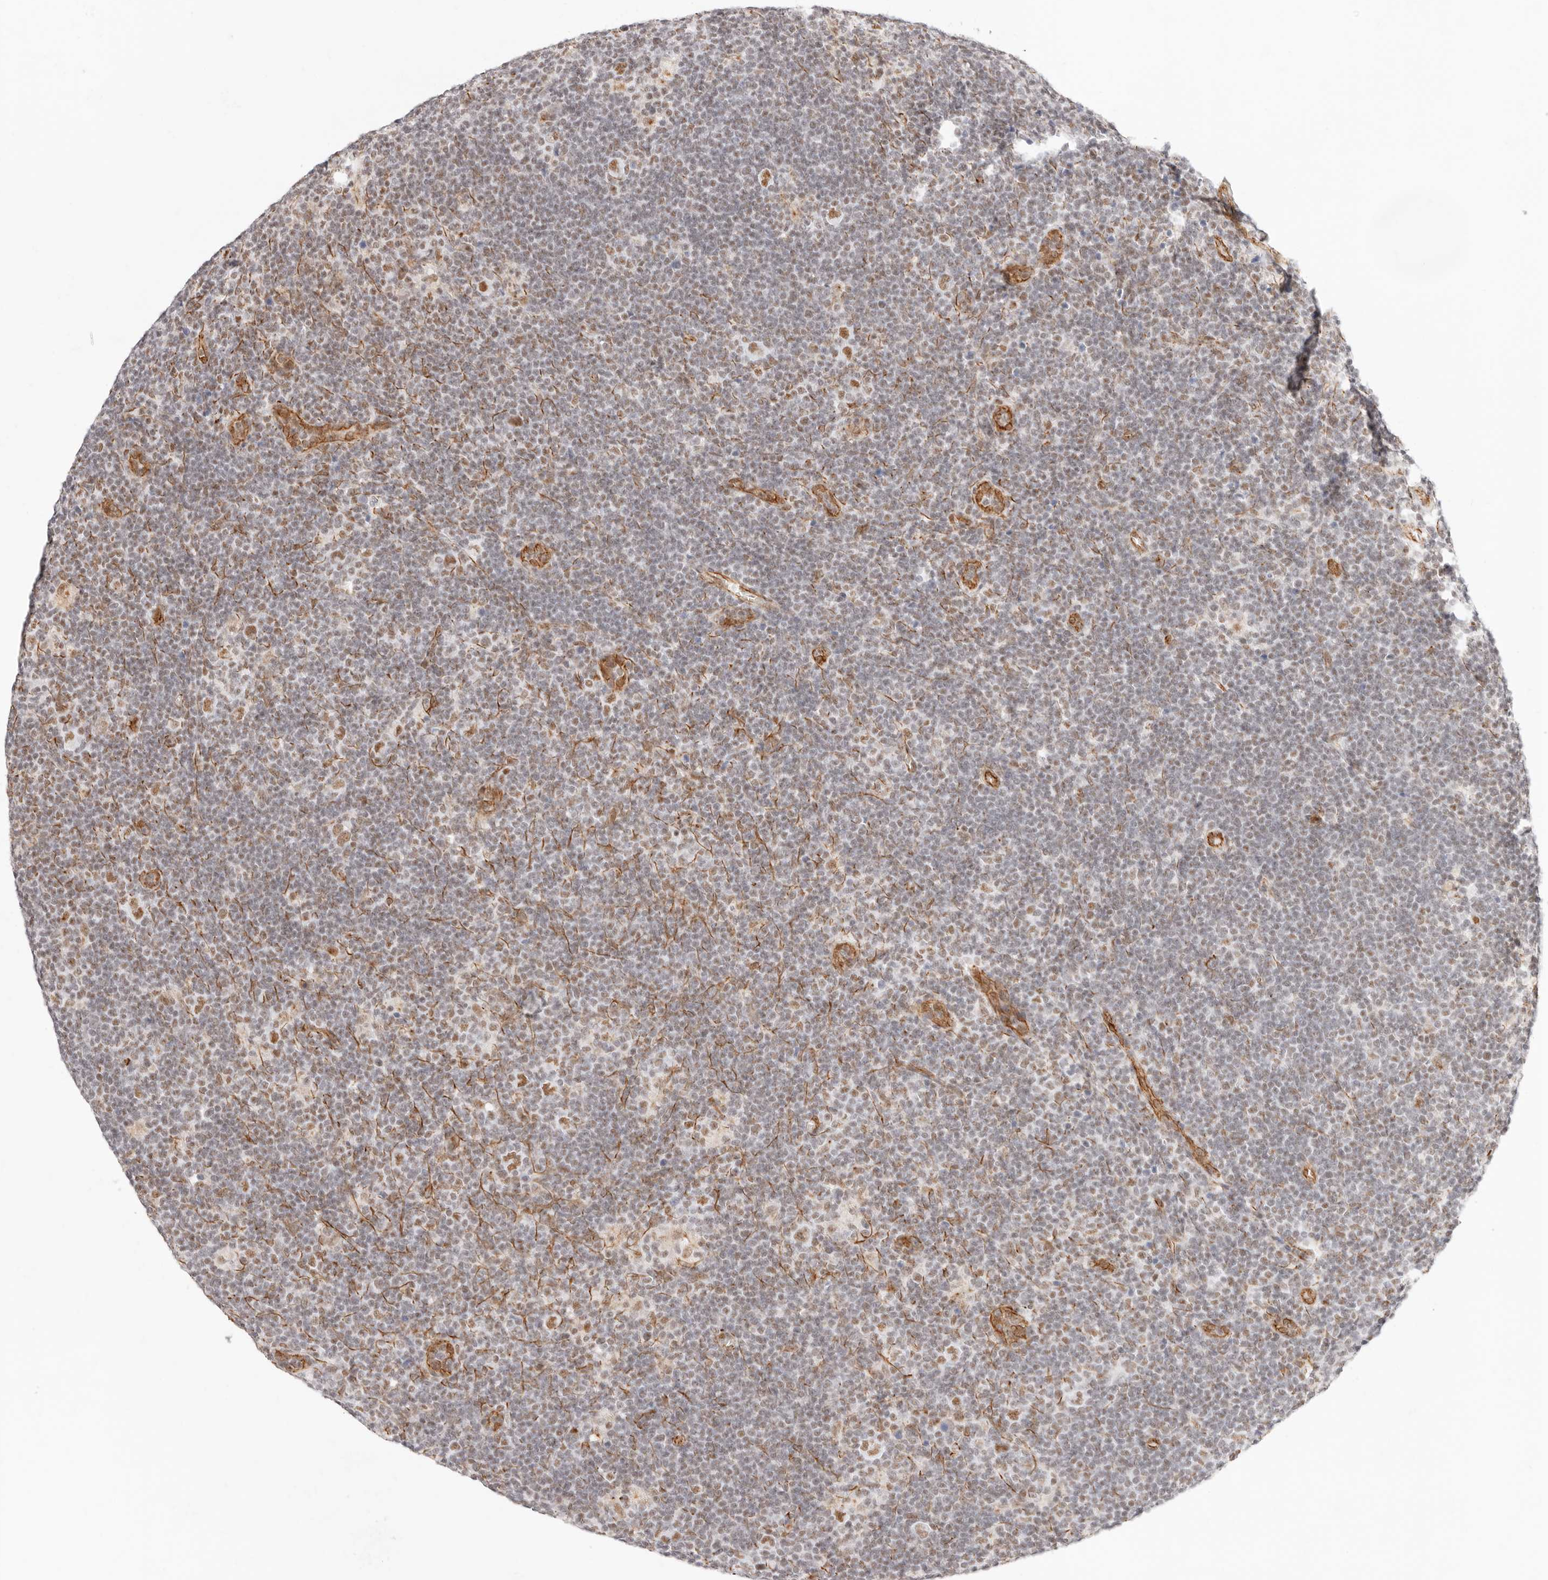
{"staining": {"intensity": "strong", "quantity": ">75%", "location": "nuclear"}, "tissue": "lymphoma", "cell_type": "Tumor cells", "image_type": "cancer", "snomed": [{"axis": "morphology", "description": "Hodgkin's disease, NOS"}, {"axis": "topography", "description": "Lymph node"}], "caption": "Immunohistochemistry (DAB (3,3'-diaminobenzidine)) staining of Hodgkin's disease displays strong nuclear protein staining in about >75% of tumor cells.", "gene": "ZC3H11A", "patient": {"sex": "female", "age": 57}}